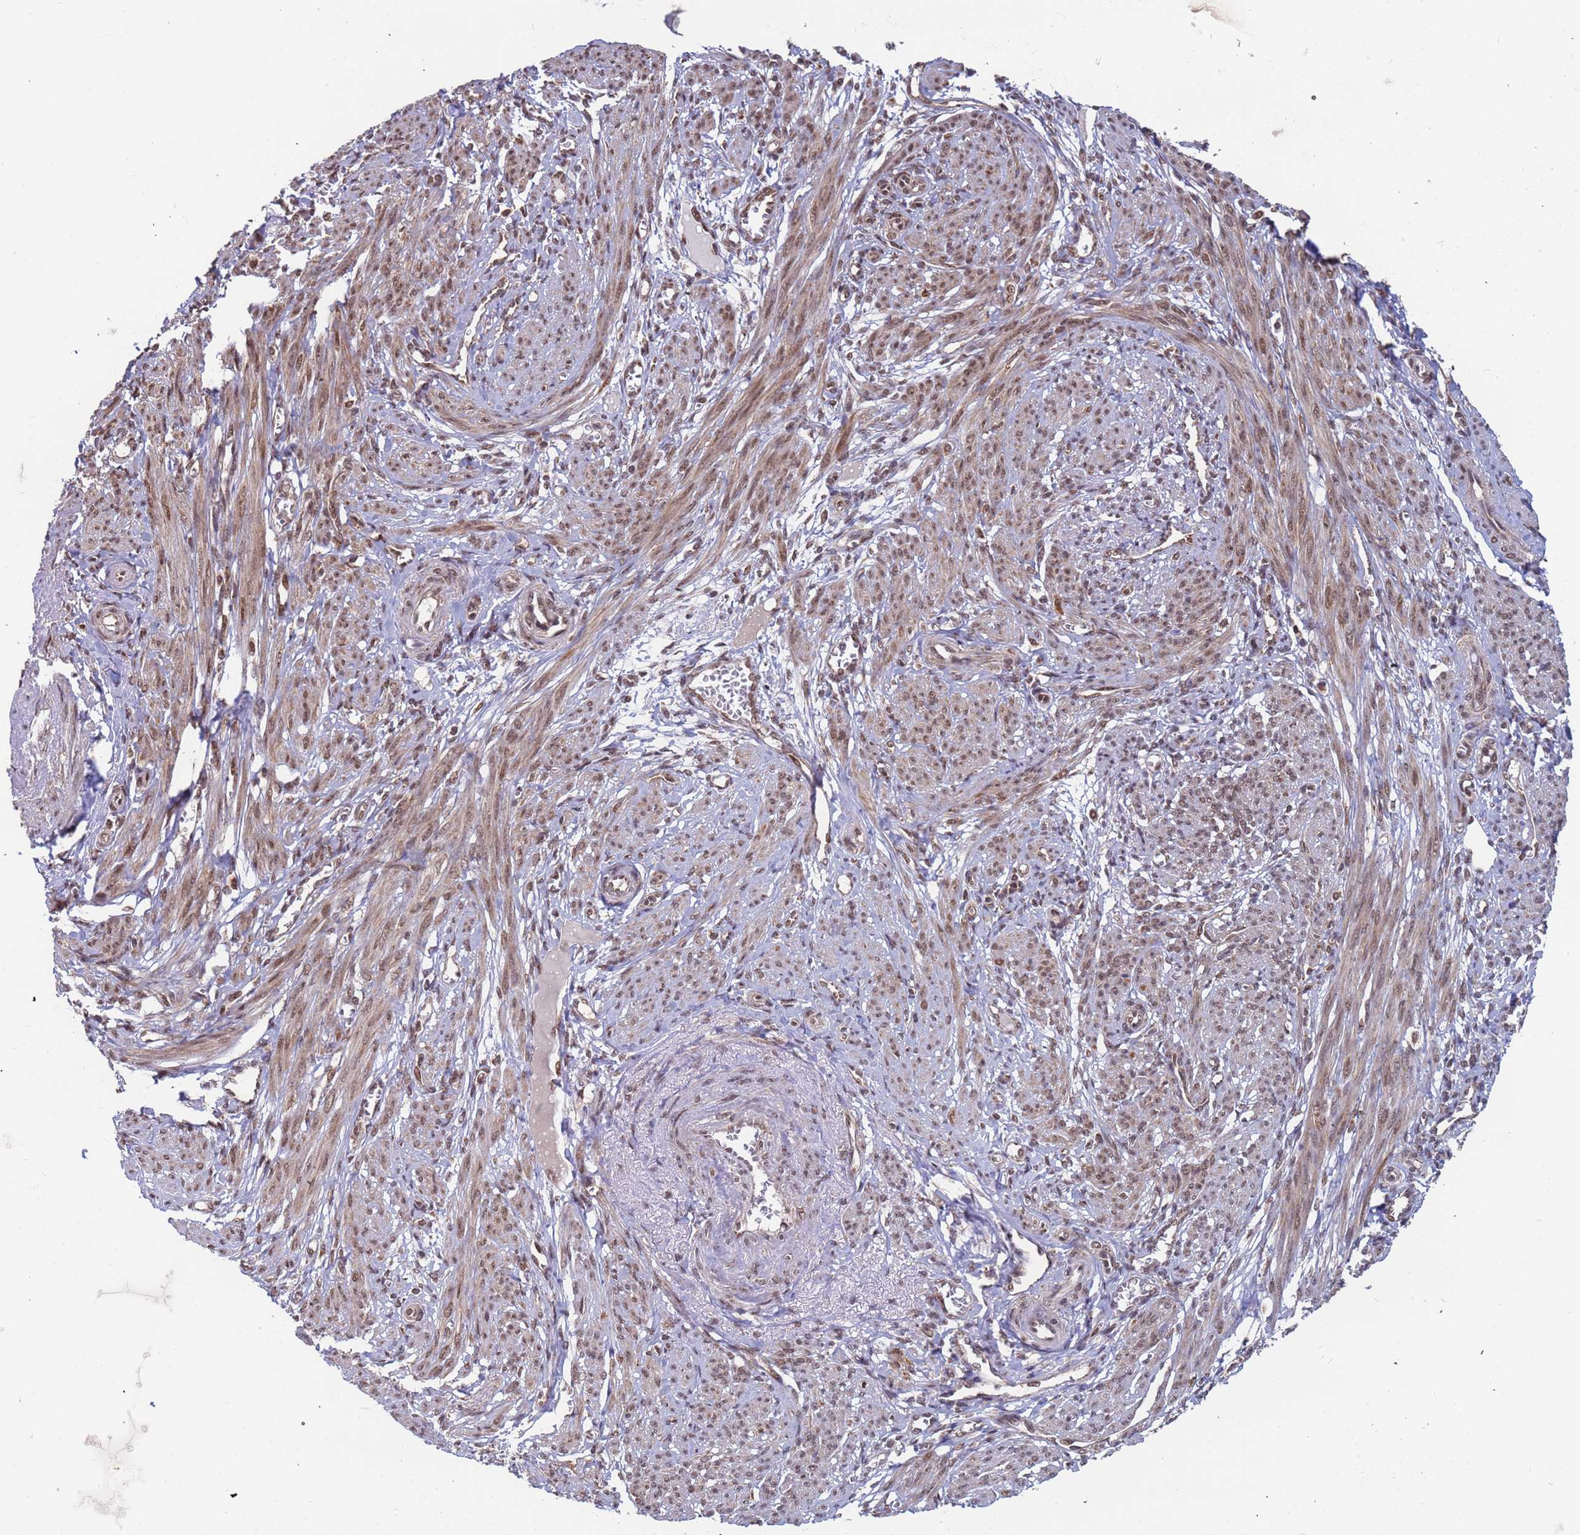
{"staining": {"intensity": "moderate", "quantity": ">75%", "location": "cytoplasmic/membranous,nuclear"}, "tissue": "smooth muscle", "cell_type": "Smooth muscle cells", "image_type": "normal", "snomed": [{"axis": "morphology", "description": "Normal tissue, NOS"}, {"axis": "topography", "description": "Smooth muscle"}], "caption": "Benign smooth muscle was stained to show a protein in brown. There is medium levels of moderate cytoplasmic/membranous,nuclear positivity in approximately >75% of smooth muscle cells.", "gene": "DENND2B", "patient": {"sex": "female", "age": 39}}